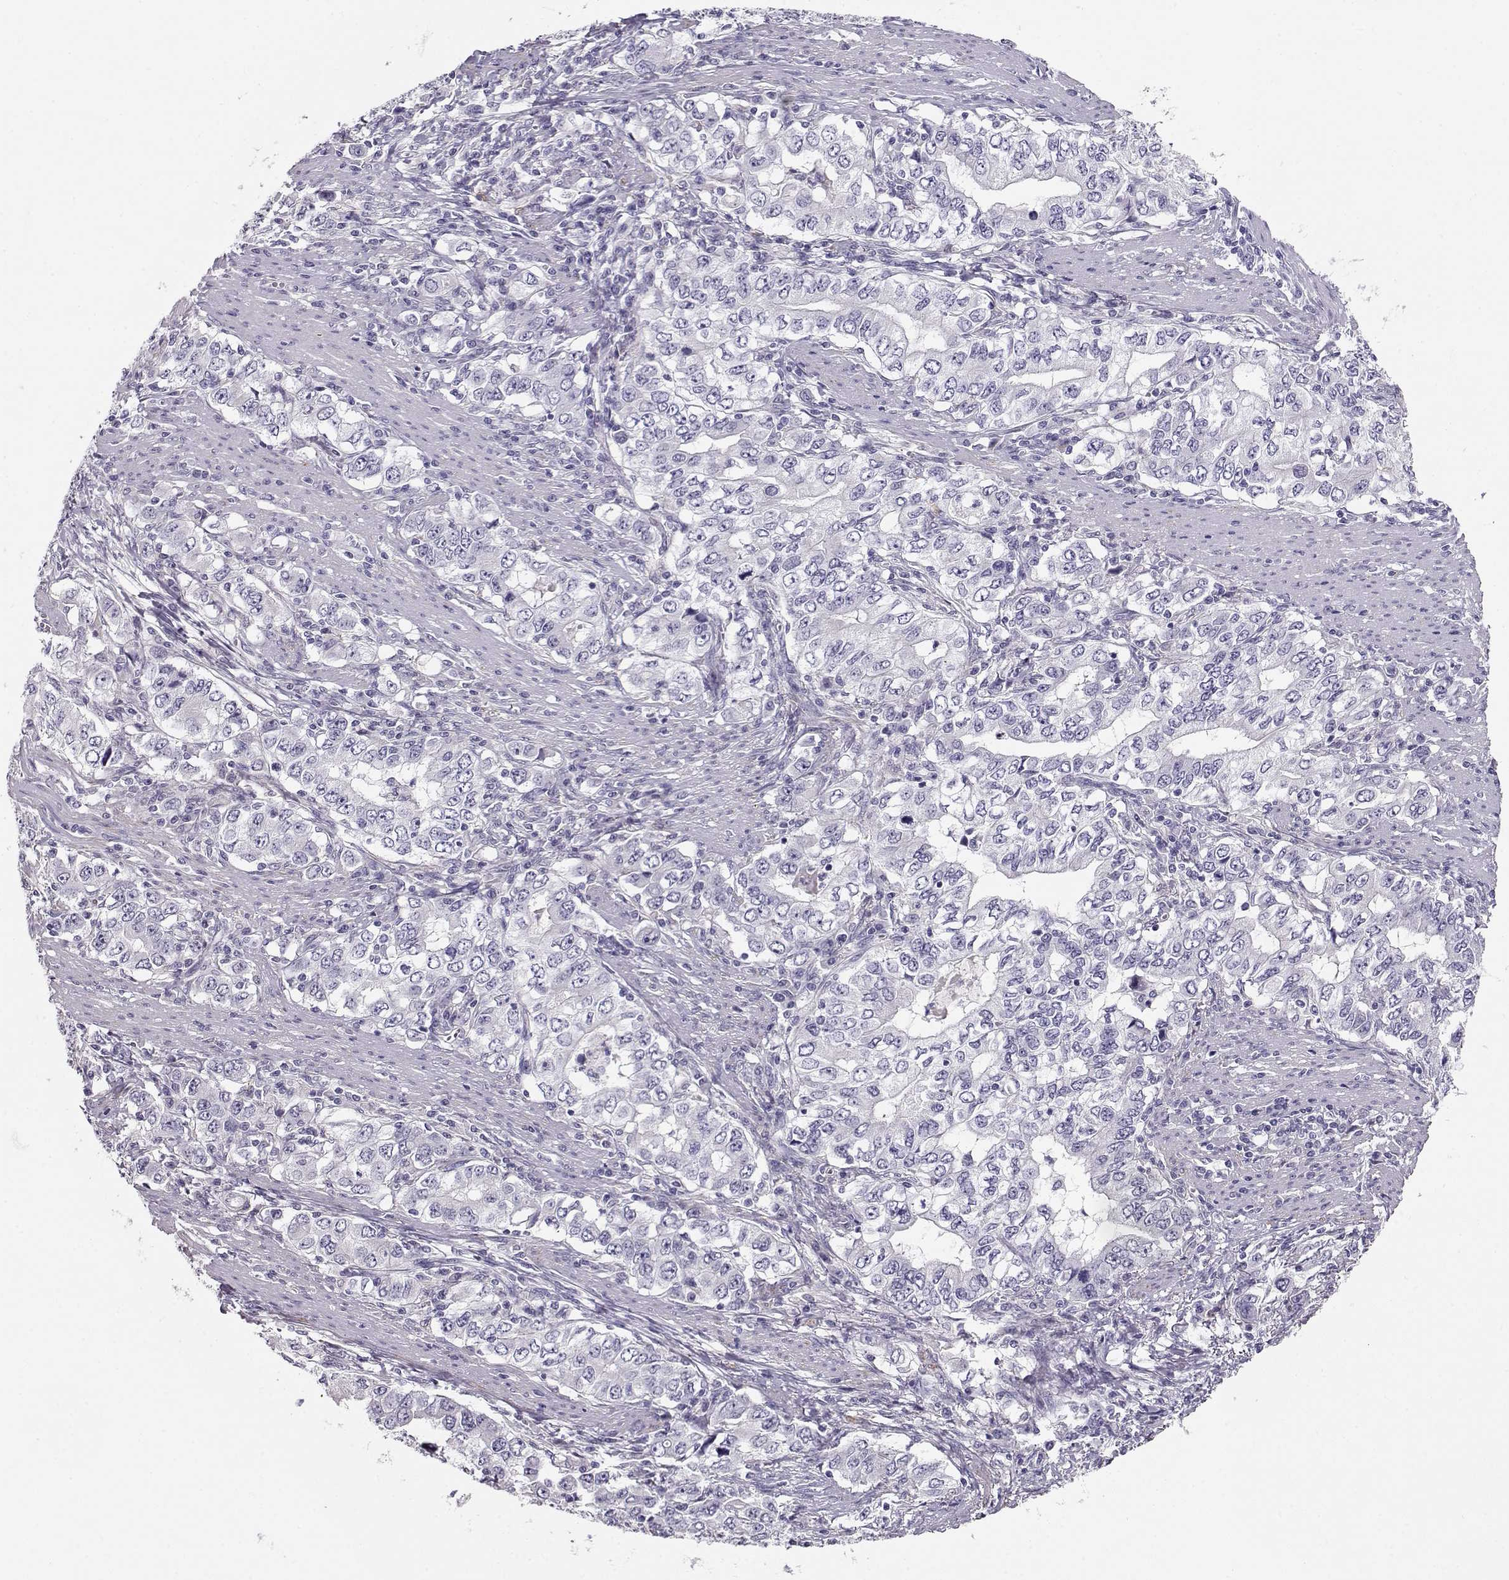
{"staining": {"intensity": "negative", "quantity": "none", "location": "none"}, "tissue": "stomach cancer", "cell_type": "Tumor cells", "image_type": "cancer", "snomed": [{"axis": "morphology", "description": "Adenocarcinoma, NOS"}, {"axis": "topography", "description": "Stomach, lower"}], "caption": "The IHC micrograph has no significant positivity in tumor cells of stomach cancer (adenocarcinoma) tissue.", "gene": "RBM44", "patient": {"sex": "female", "age": 72}}